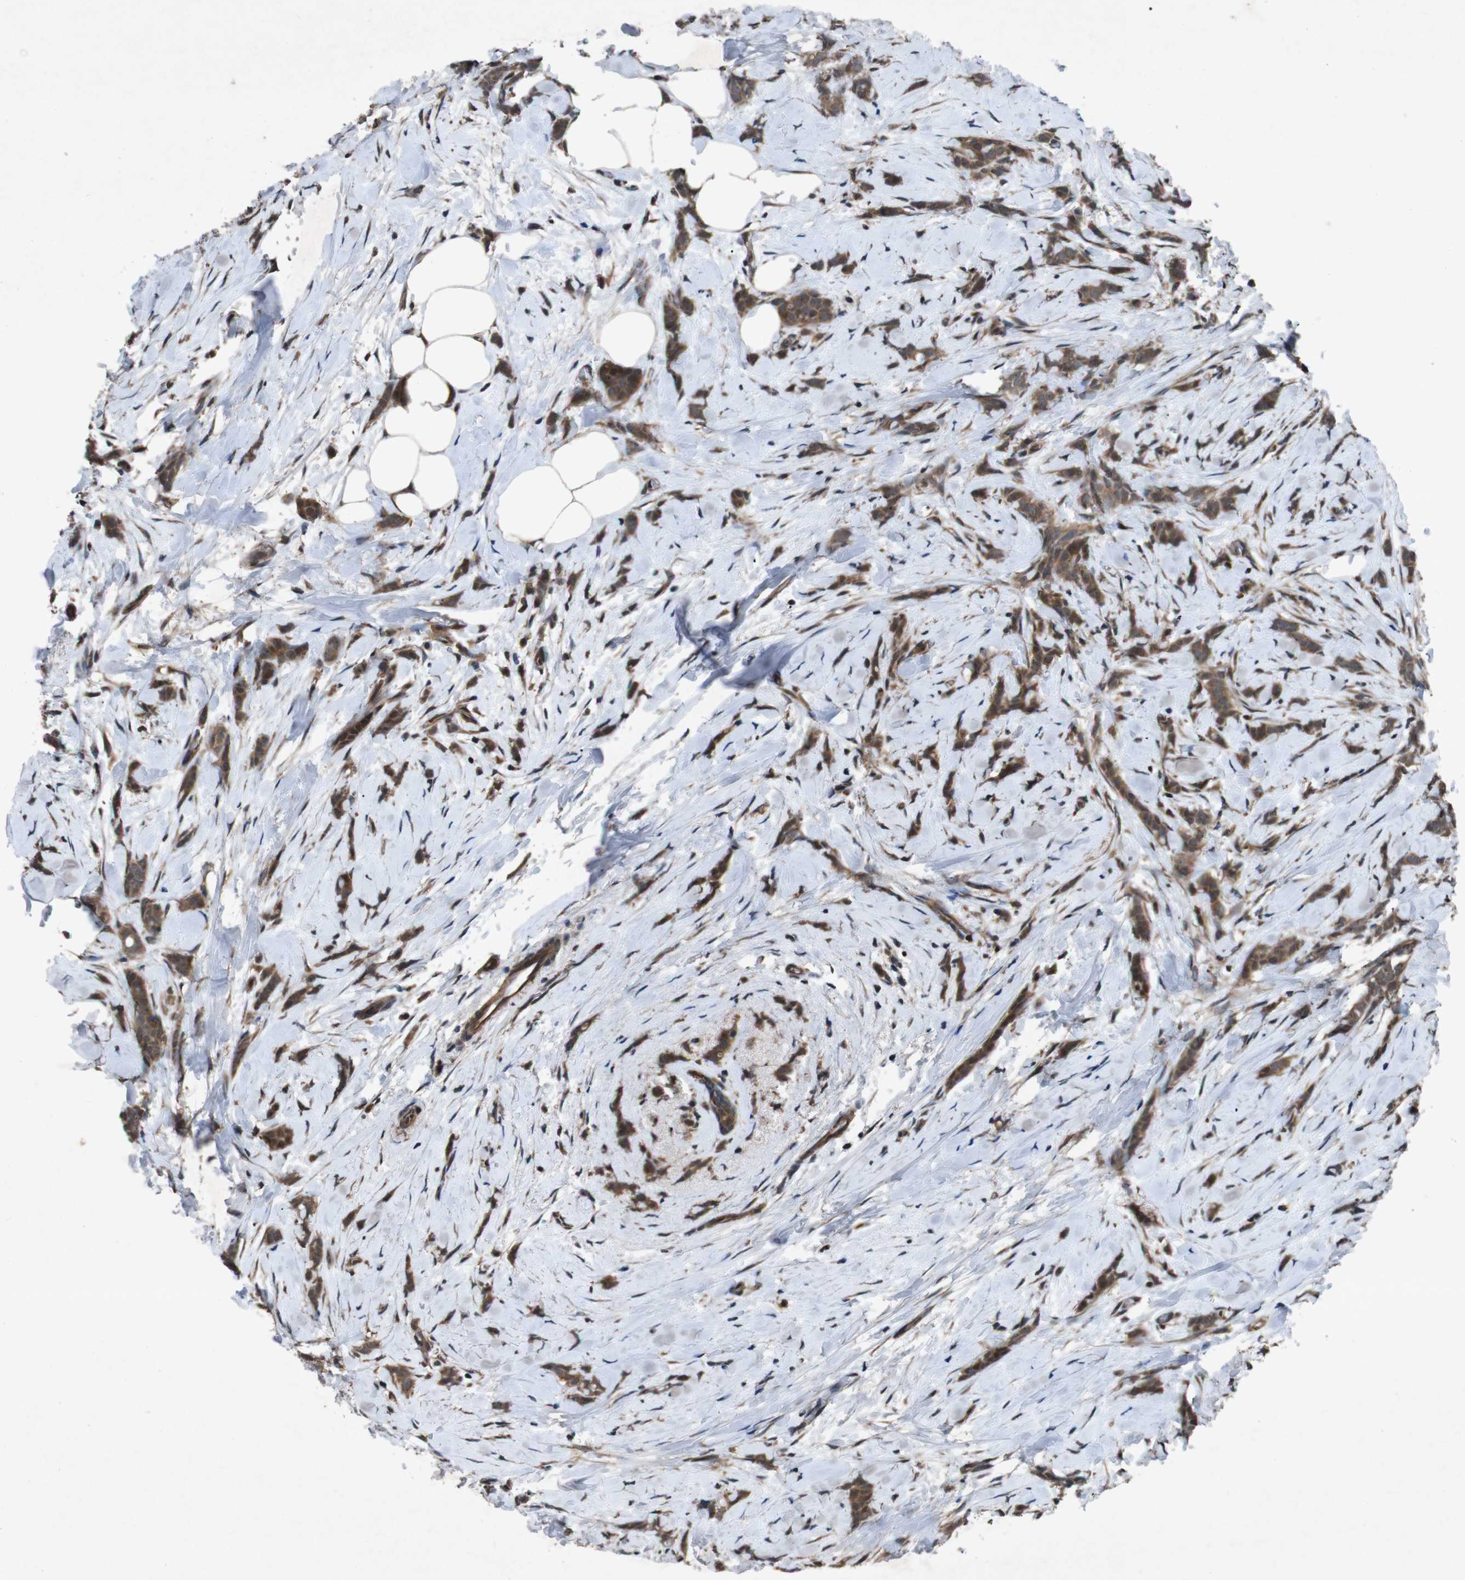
{"staining": {"intensity": "moderate", "quantity": ">75%", "location": "cytoplasmic/membranous"}, "tissue": "breast cancer", "cell_type": "Tumor cells", "image_type": "cancer", "snomed": [{"axis": "morphology", "description": "Lobular carcinoma, in situ"}, {"axis": "morphology", "description": "Lobular carcinoma"}, {"axis": "topography", "description": "Breast"}], "caption": "A high-resolution micrograph shows immunohistochemistry staining of breast lobular carcinoma, which demonstrates moderate cytoplasmic/membranous positivity in approximately >75% of tumor cells.", "gene": "SOCS1", "patient": {"sex": "female", "age": 41}}